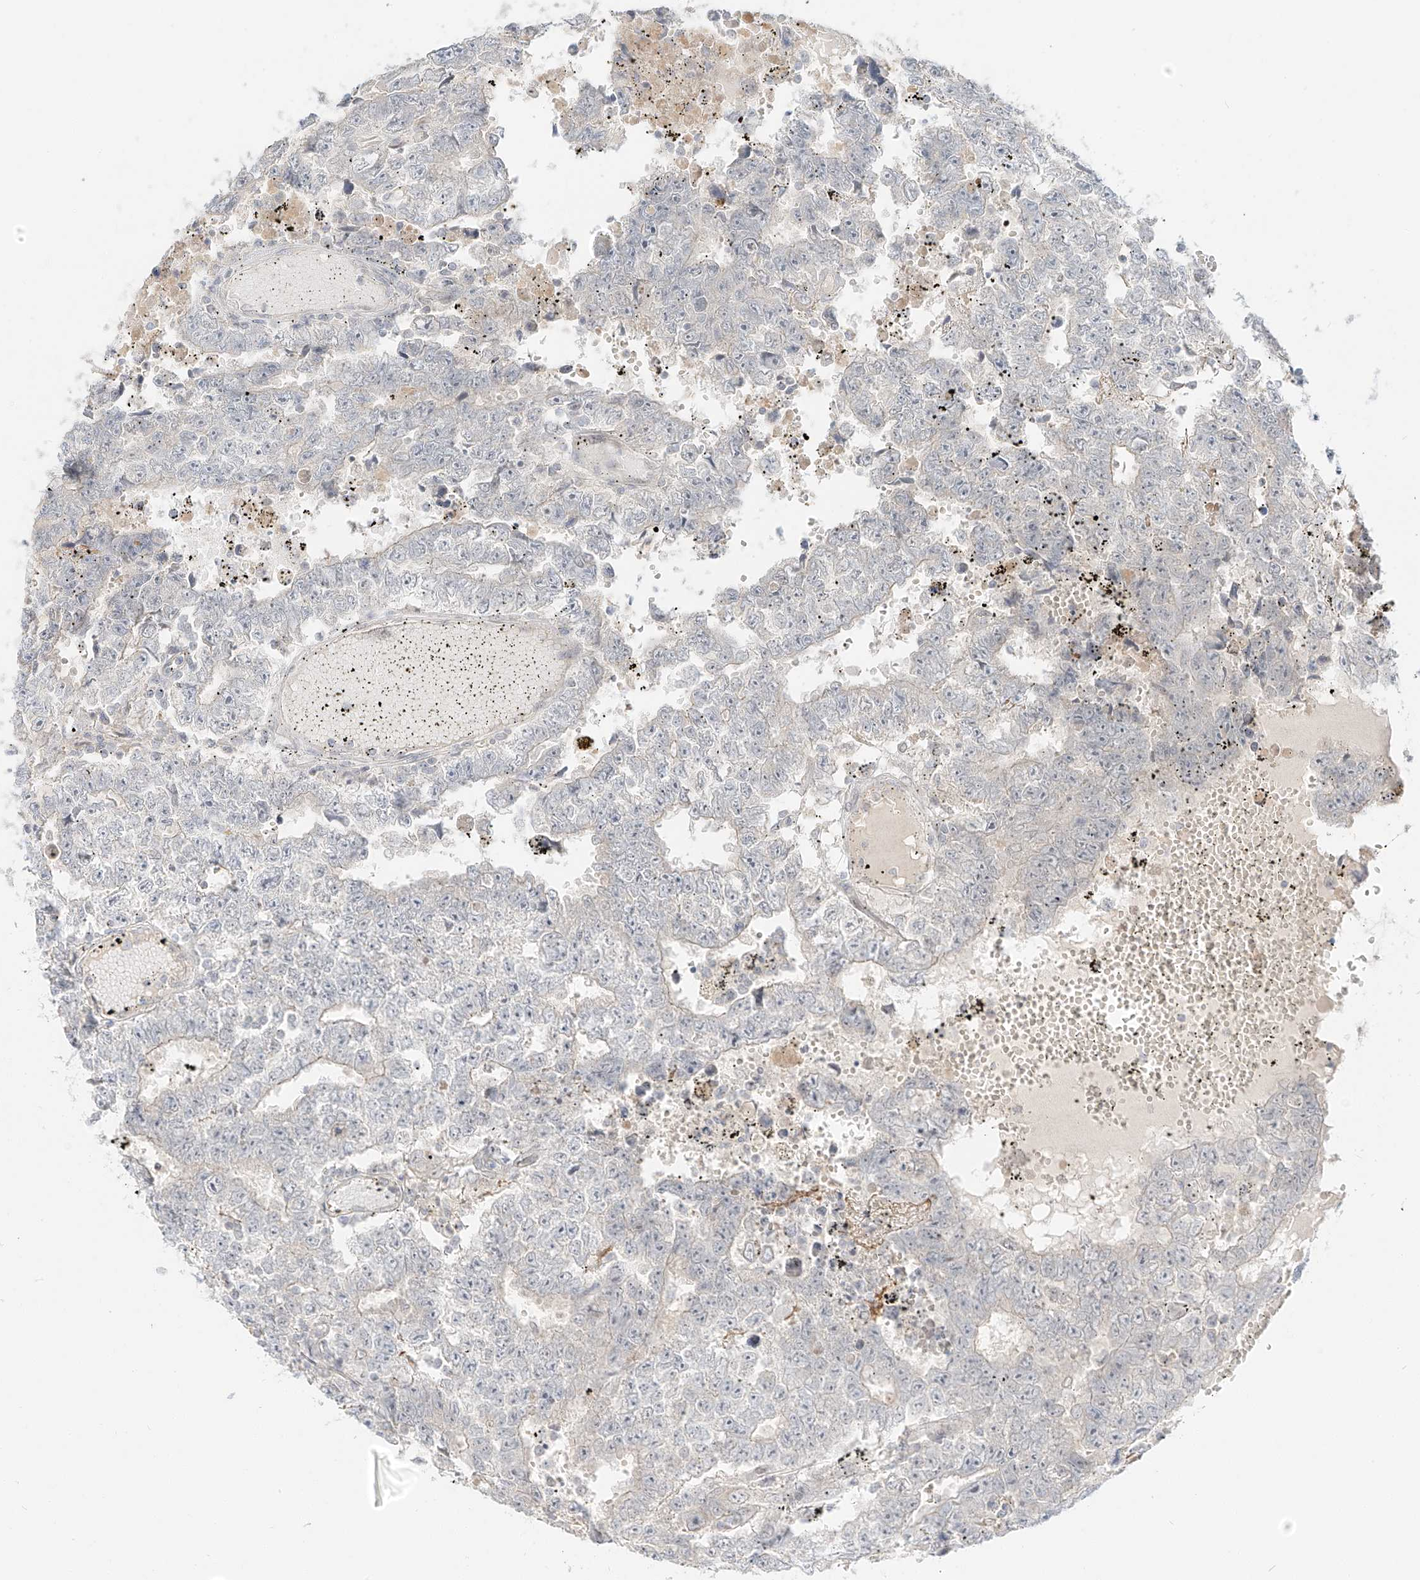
{"staining": {"intensity": "negative", "quantity": "none", "location": "none"}, "tissue": "testis cancer", "cell_type": "Tumor cells", "image_type": "cancer", "snomed": [{"axis": "morphology", "description": "Carcinoma, Embryonal, NOS"}, {"axis": "topography", "description": "Testis"}], "caption": "DAB (3,3'-diaminobenzidine) immunohistochemical staining of human embryonal carcinoma (testis) displays no significant expression in tumor cells.", "gene": "ZNF774", "patient": {"sex": "male", "age": 25}}